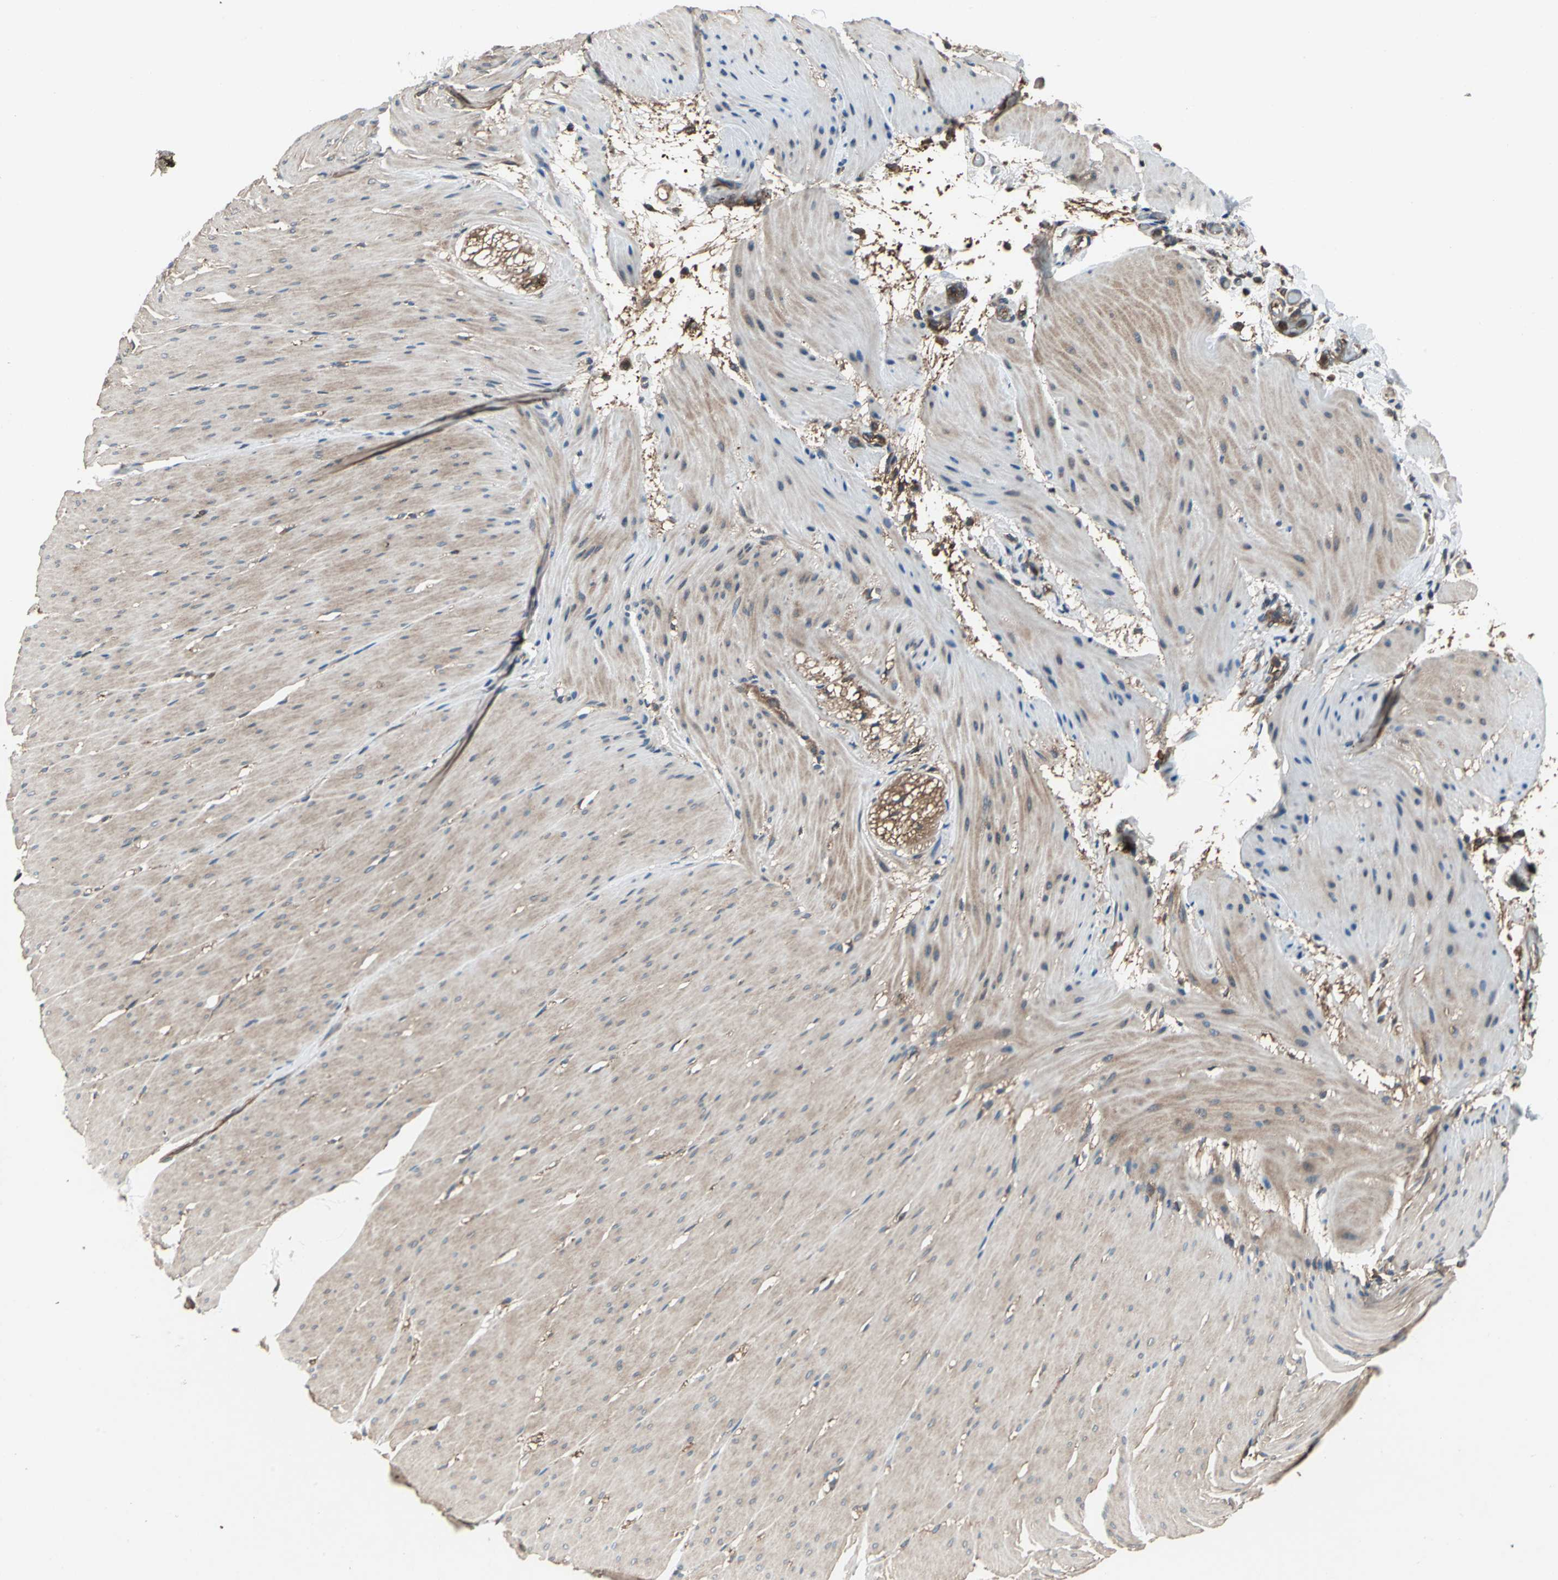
{"staining": {"intensity": "moderate", "quantity": "<25%", "location": "cytoplasmic/membranous"}, "tissue": "smooth muscle", "cell_type": "Smooth muscle cells", "image_type": "normal", "snomed": [{"axis": "morphology", "description": "Normal tissue, NOS"}, {"axis": "topography", "description": "Smooth muscle"}, {"axis": "topography", "description": "Colon"}], "caption": "The histopathology image shows immunohistochemical staining of unremarkable smooth muscle. There is moderate cytoplasmic/membranous expression is identified in approximately <25% of smooth muscle cells.", "gene": "CAPN1", "patient": {"sex": "male", "age": 67}}